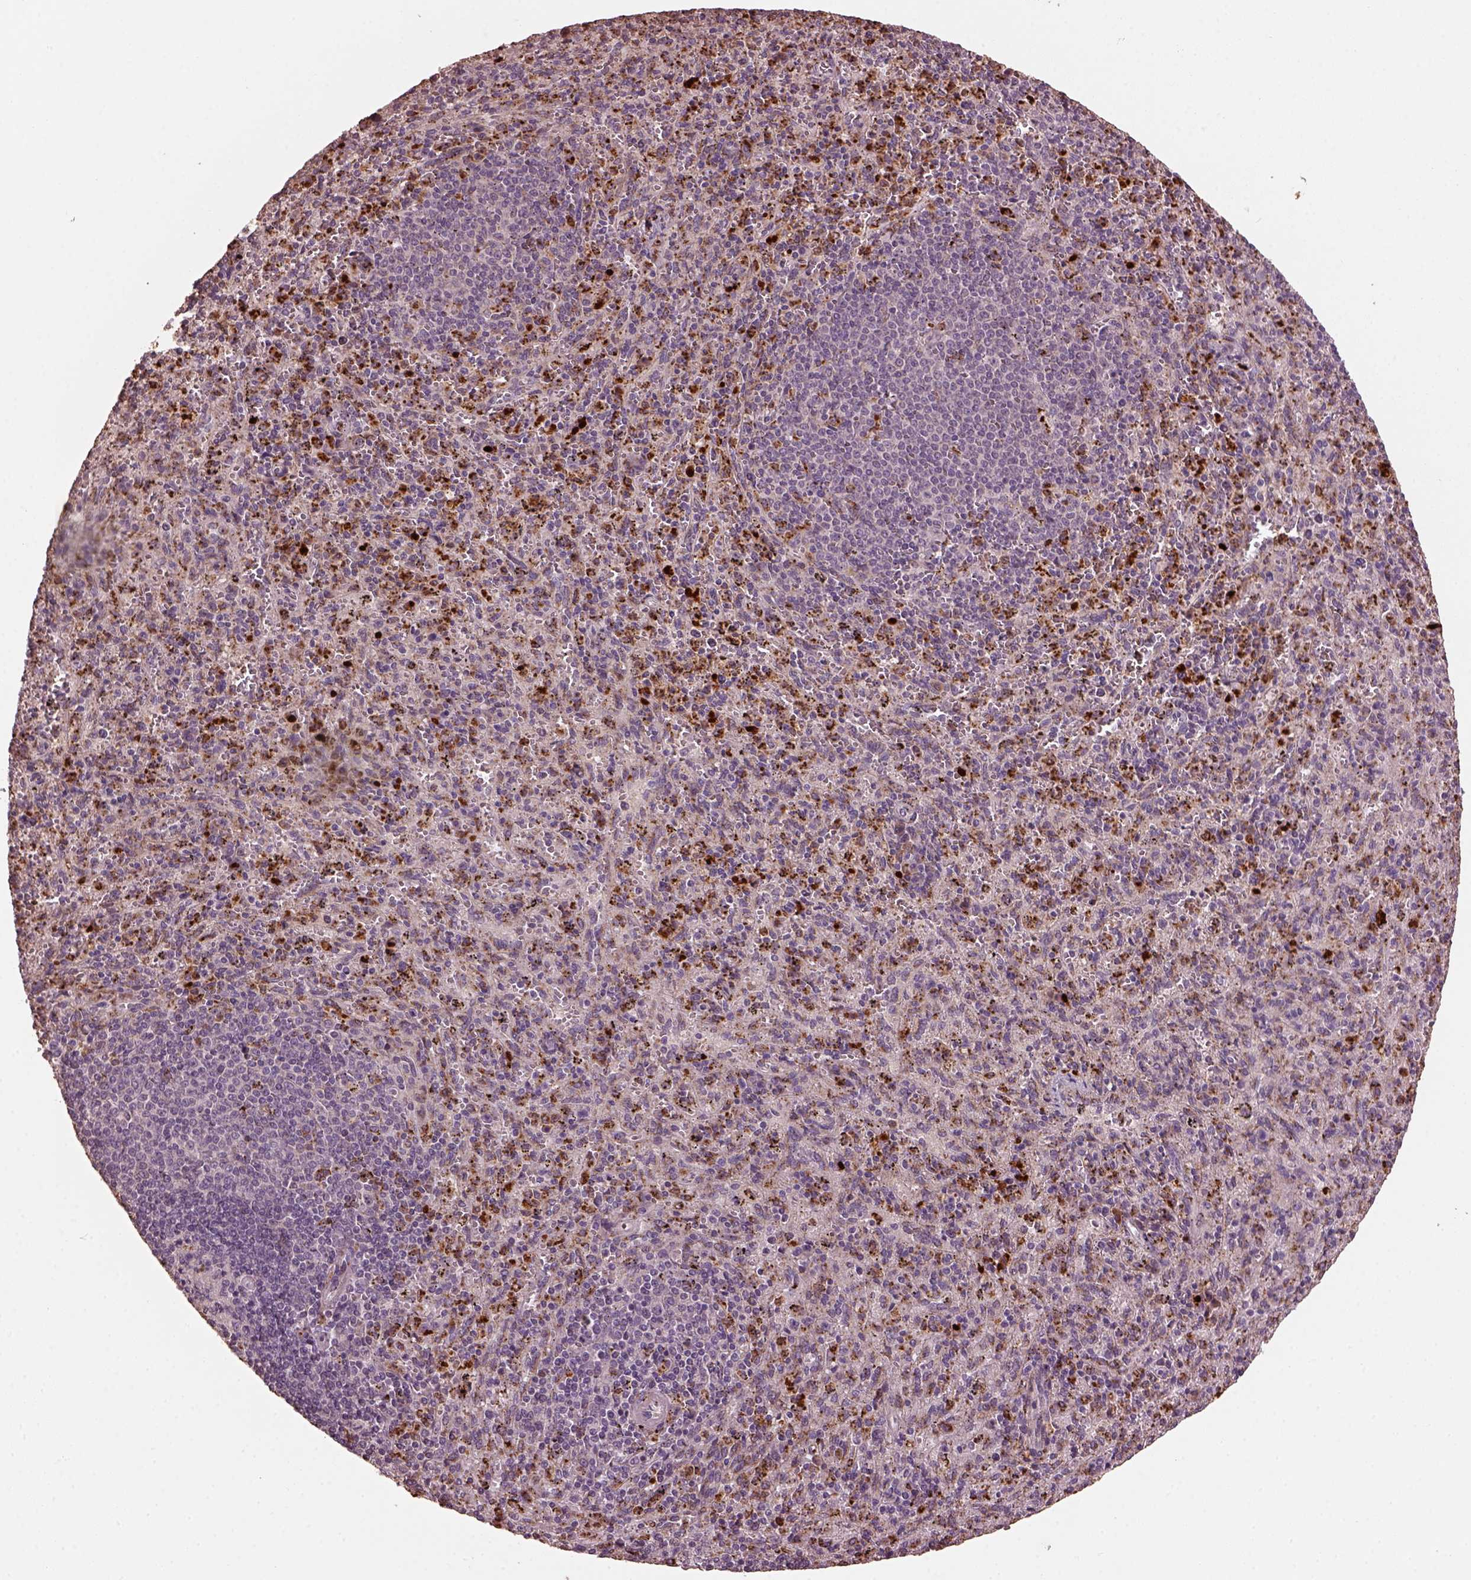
{"staining": {"intensity": "strong", "quantity": "<25%", "location": "cytoplasmic/membranous"}, "tissue": "spleen", "cell_type": "Cells in red pulp", "image_type": "normal", "snomed": [{"axis": "morphology", "description": "Normal tissue, NOS"}, {"axis": "topography", "description": "Spleen"}], "caption": "An image of spleen stained for a protein displays strong cytoplasmic/membranous brown staining in cells in red pulp.", "gene": "RUFY3", "patient": {"sex": "male", "age": 57}}